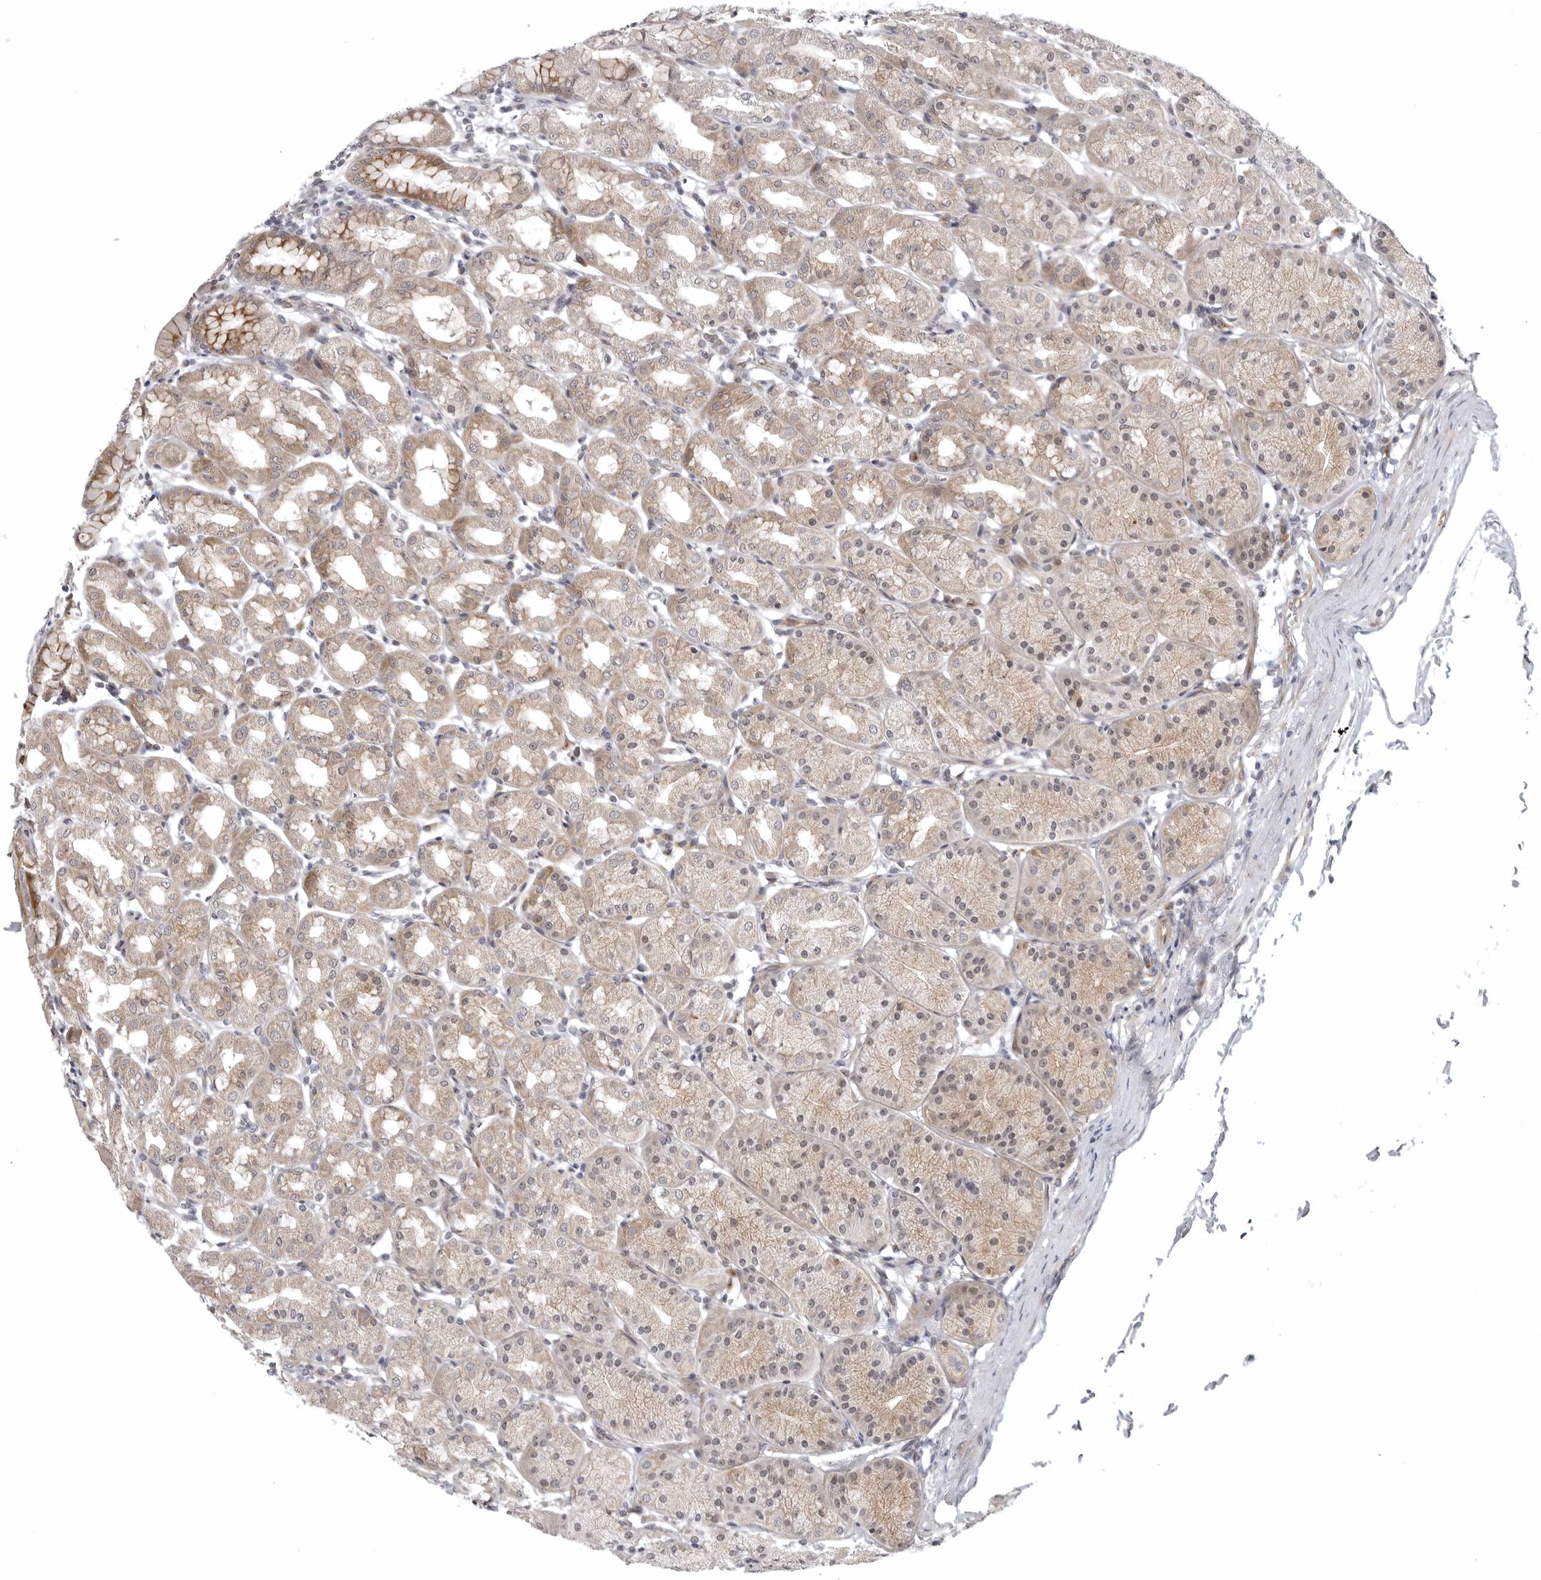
{"staining": {"intensity": "weak", "quantity": "25%-75%", "location": "cytoplasmic/membranous,nuclear"}, "tissue": "stomach", "cell_type": "Glandular cells", "image_type": "normal", "snomed": [{"axis": "morphology", "description": "Normal tissue, NOS"}, {"axis": "topography", "description": "Stomach"}], "caption": "IHC (DAB (3,3'-diaminobenzidine)) staining of normal stomach demonstrates weak cytoplasmic/membranous,nuclear protein expression in about 25%-75% of glandular cells. Using DAB (3,3'-diaminobenzidine) (brown) and hematoxylin (blue) stains, captured at high magnification using brightfield microscopy.", "gene": "CD300LD", "patient": {"sex": "male", "age": 42}}